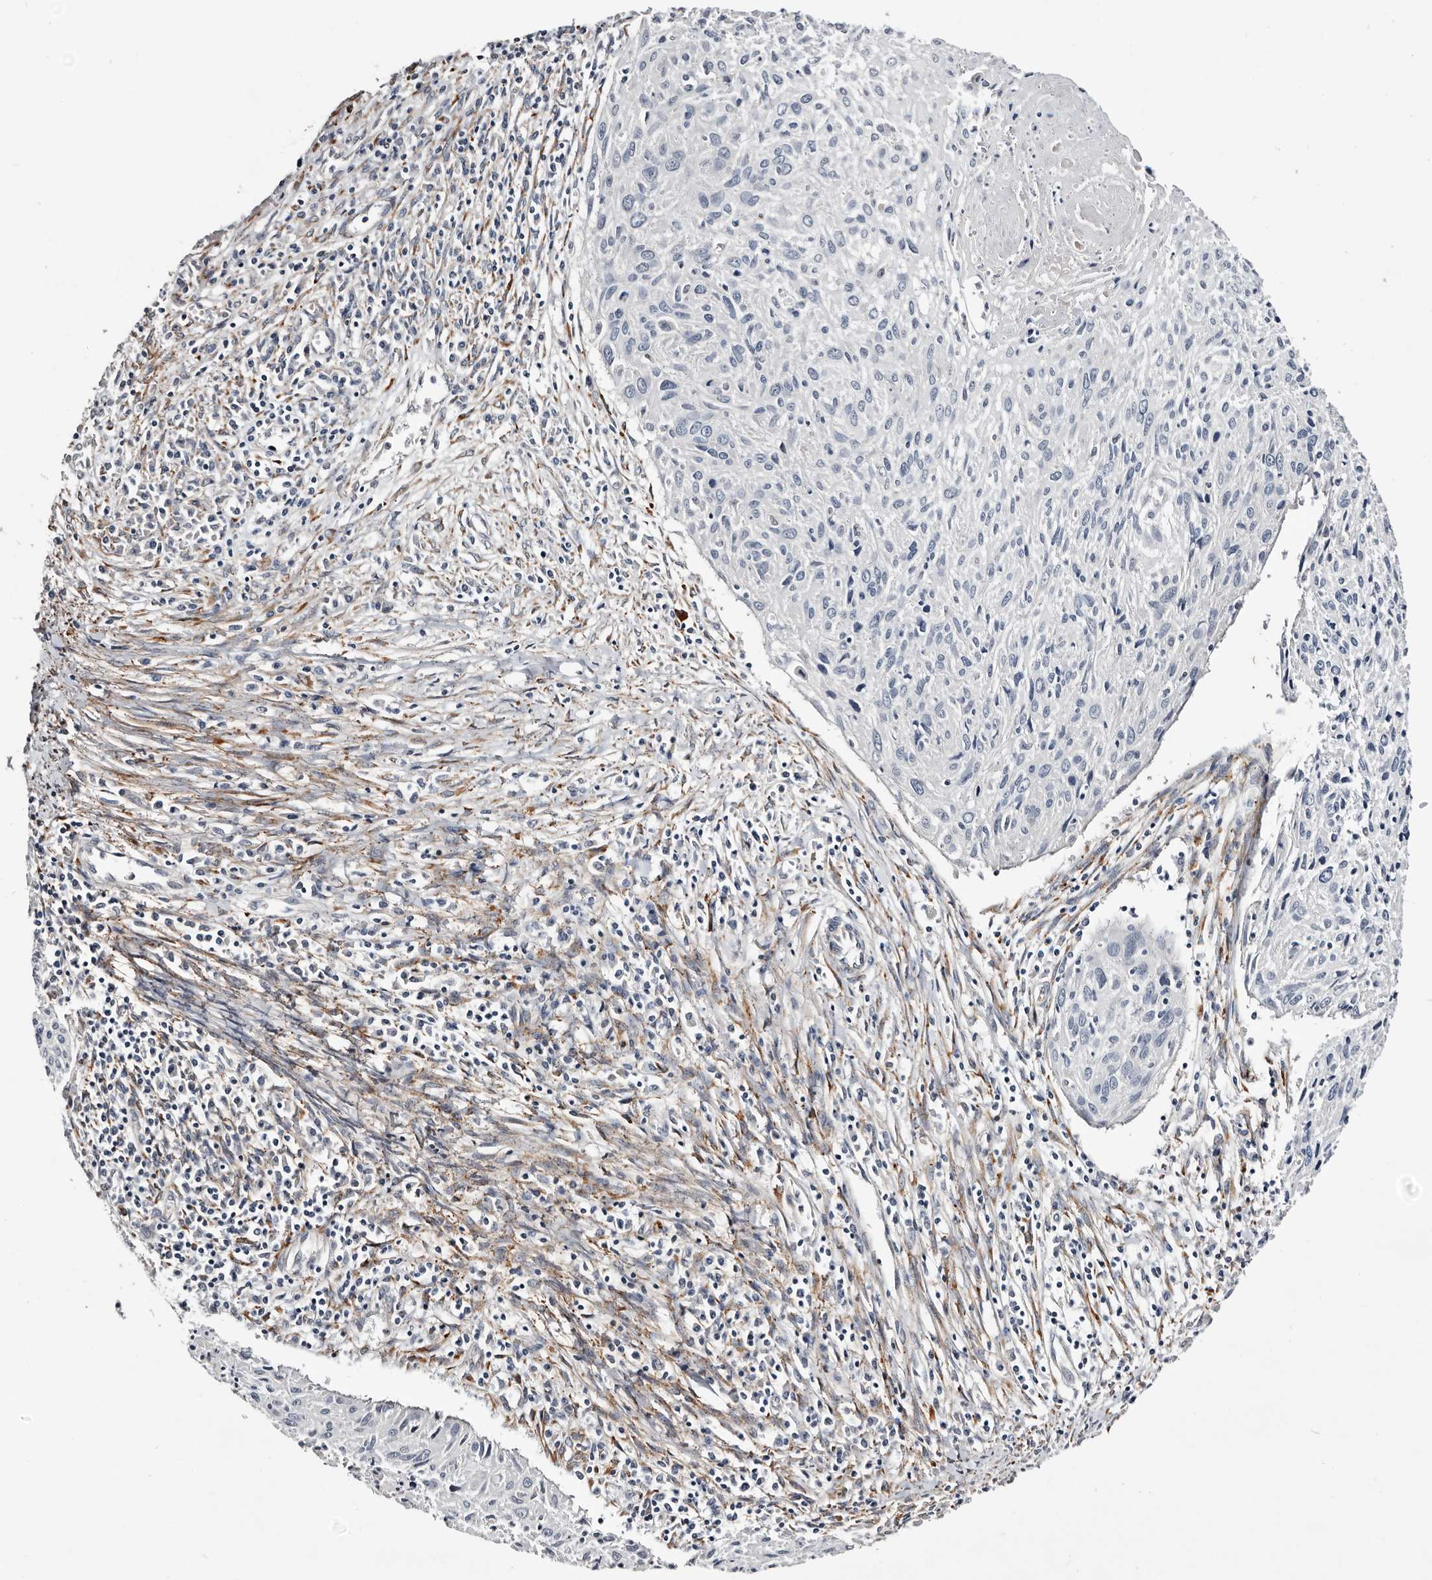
{"staining": {"intensity": "negative", "quantity": "none", "location": "none"}, "tissue": "cervical cancer", "cell_type": "Tumor cells", "image_type": "cancer", "snomed": [{"axis": "morphology", "description": "Squamous cell carcinoma, NOS"}, {"axis": "topography", "description": "Cervix"}], "caption": "Human cervical squamous cell carcinoma stained for a protein using immunohistochemistry exhibits no positivity in tumor cells.", "gene": "USH1C", "patient": {"sex": "female", "age": 51}}